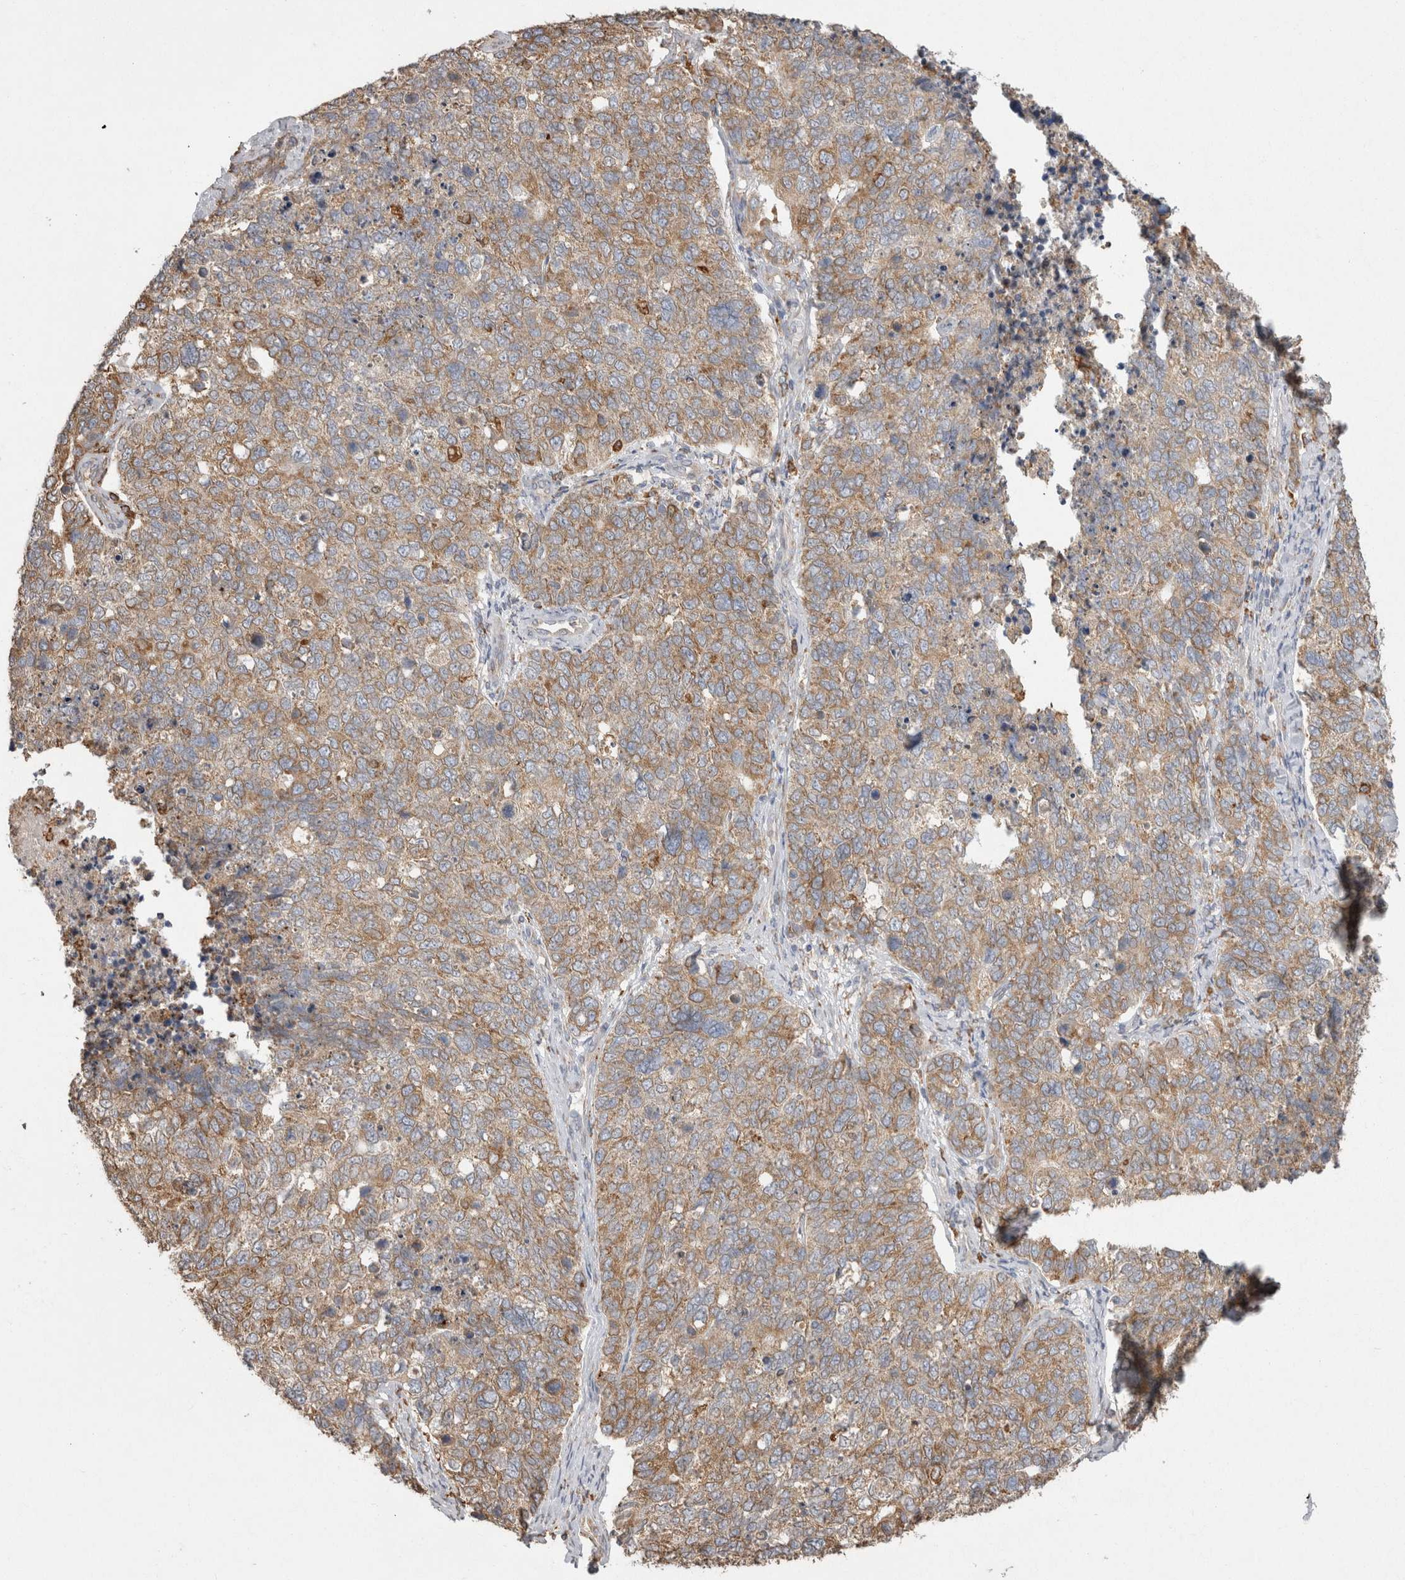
{"staining": {"intensity": "moderate", "quantity": ">75%", "location": "cytoplasmic/membranous"}, "tissue": "cervical cancer", "cell_type": "Tumor cells", "image_type": "cancer", "snomed": [{"axis": "morphology", "description": "Squamous cell carcinoma, NOS"}, {"axis": "topography", "description": "Cervix"}], "caption": "A brown stain highlights moderate cytoplasmic/membranous staining of a protein in human cervical cancer tumor cells. (DAB (3,3'-diaminobenzidine) IHC with brightfield microscopy, high magnification).", "gene": "LRPAP1", "patient": {"sex": "female", "age": 63}}